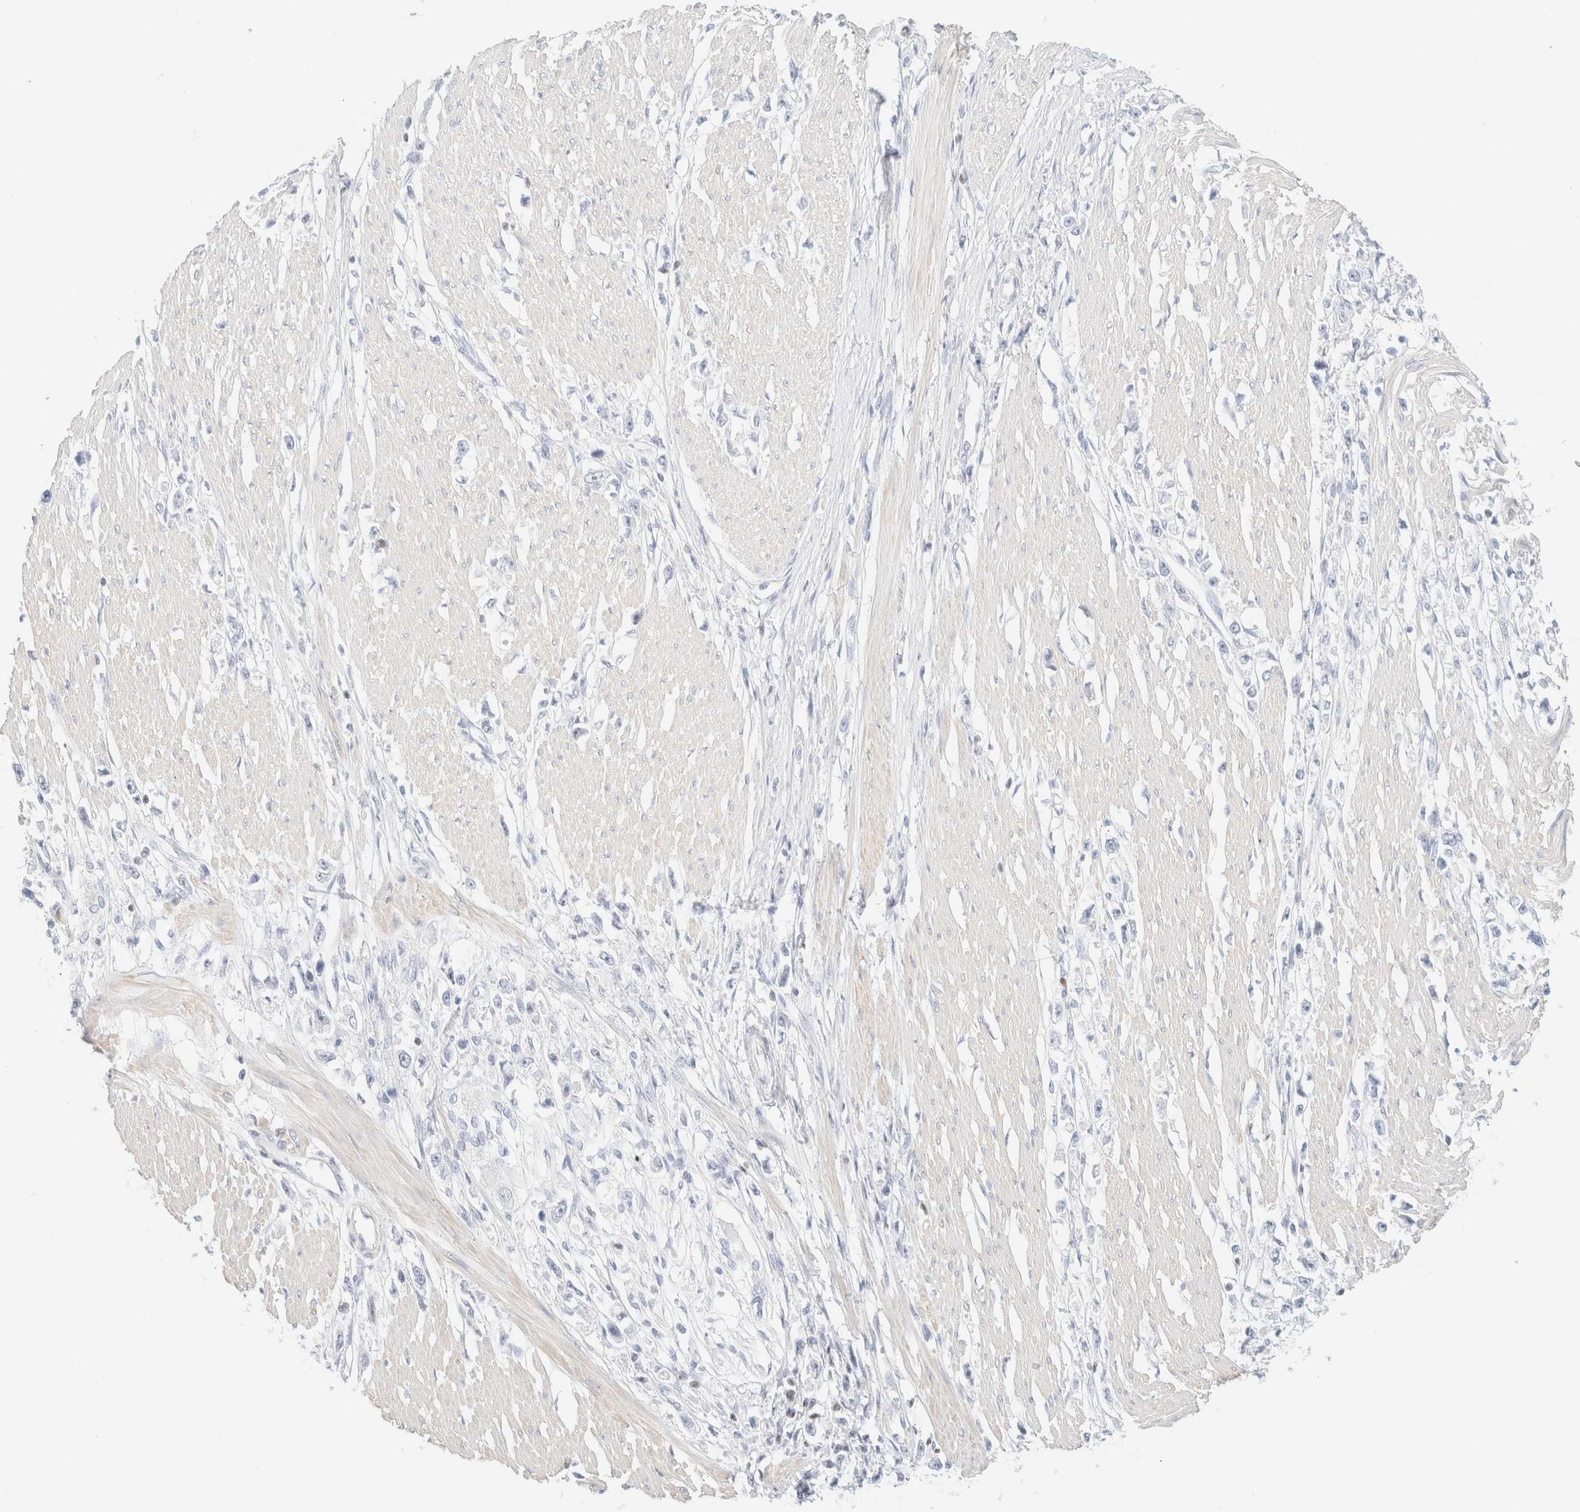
{"staining": {"intensity": "negative", "quantity": "none", "location": "none"}, "tissue": "stomach cancer", "cell_type": "Tumor cells", "image_type": "cancer", "snomed": [{"axis": "morphology", "description": "Adenocarcinoma, NOS"}, {"axis": "topography", "description": "Stomach"}], "caption": "Tumor cells show no significant protein positivity in stomach cancer.", "gene": "IKZF3", "patient": {"sex": "female", "age": 59}}